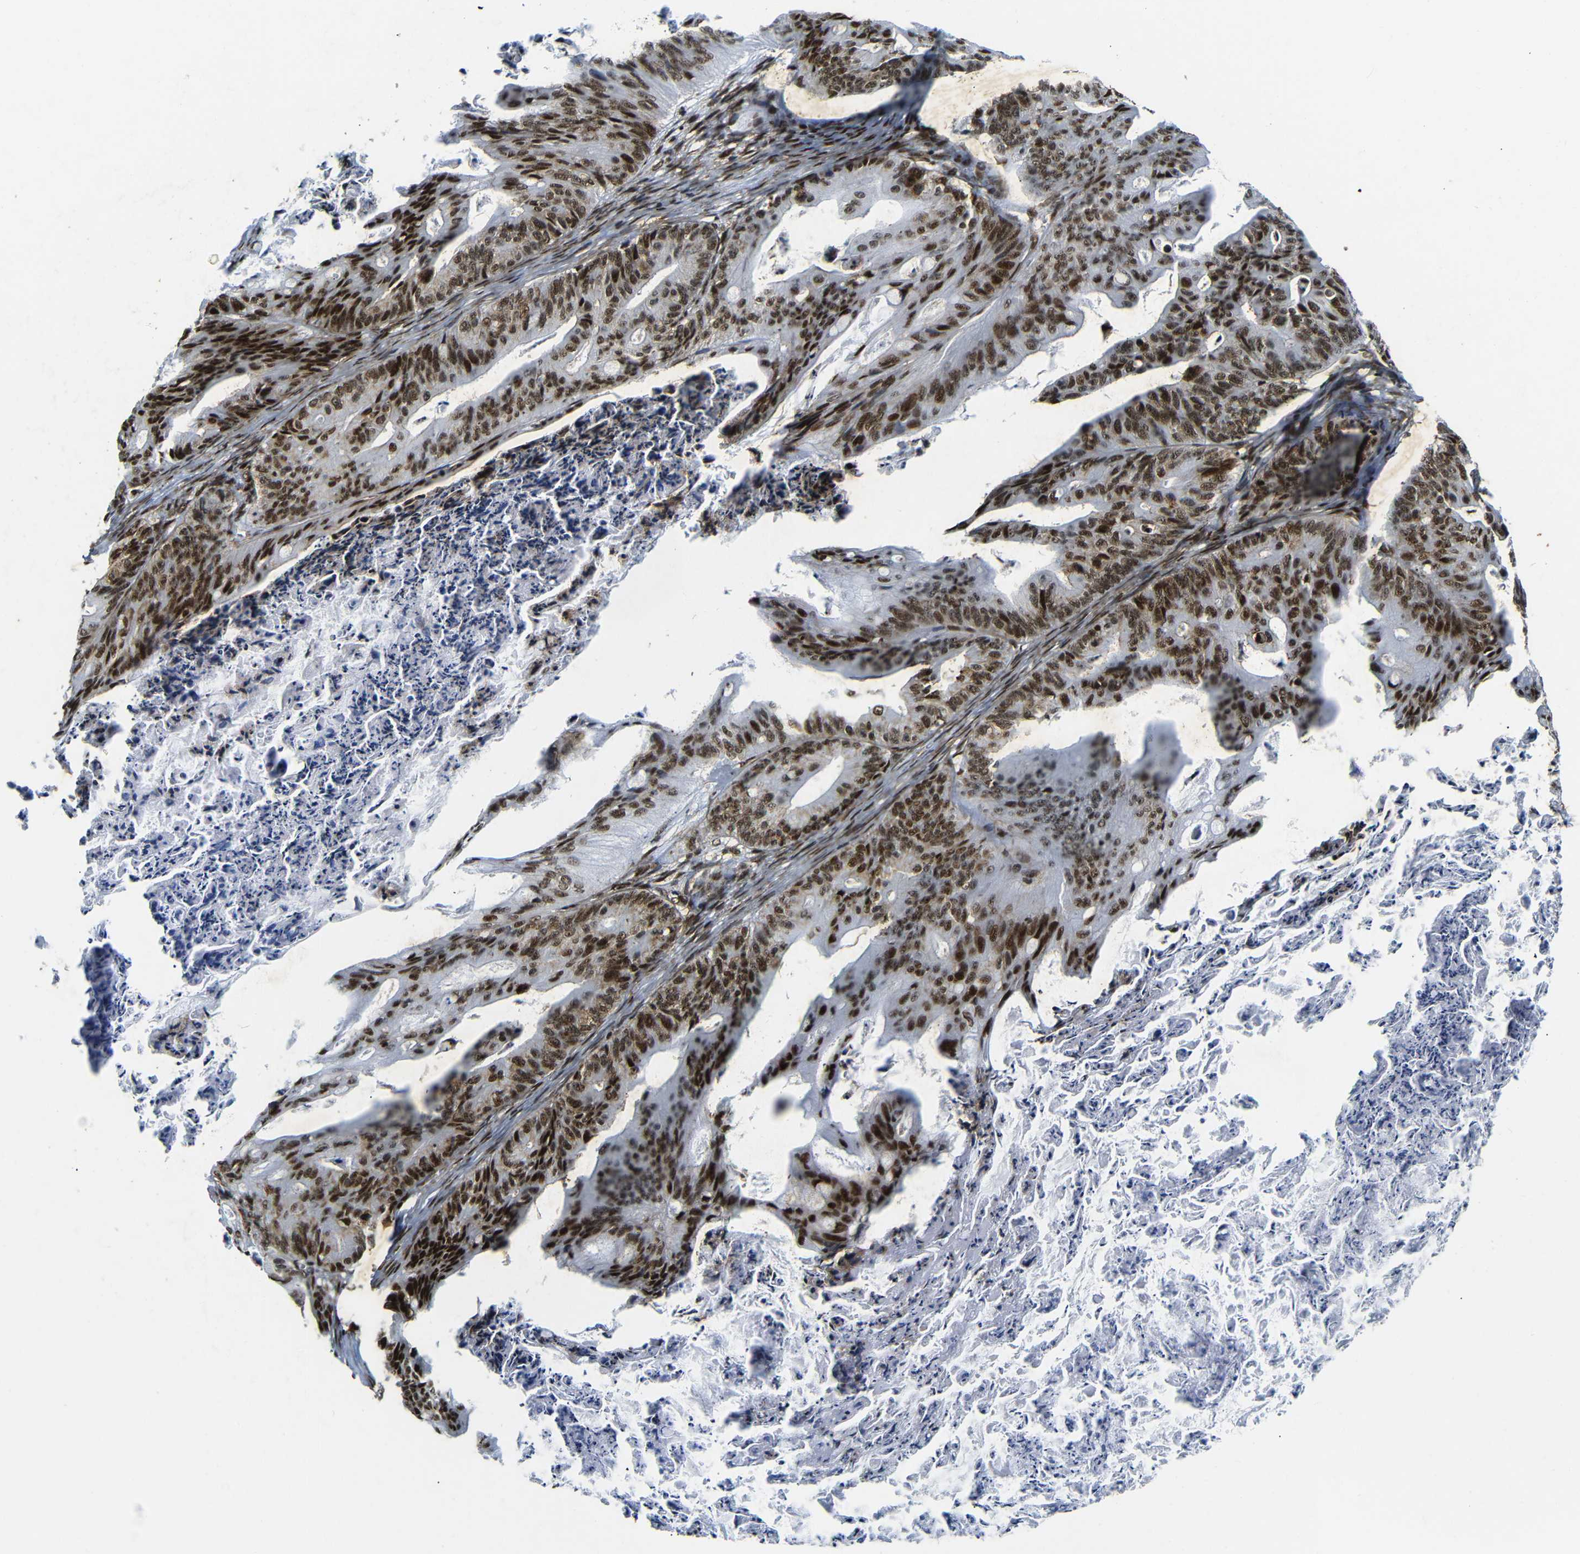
{"staining": {"intensity": "strong", "quantity": ">75%", "location": "nuclear"}, "tissue": "ovarian cancer", "cell_type": "Tumor cells", "image_type": "cancer", "snomed": [{"axis": "morphology", "description": "Cystadenocarcinoma, mucinous, NOS"}, {"axis": "topography", "description": "Ovary"}], "caption": "Immunohistochemical staining of human ovarian cancer reveals strong nuclear protein staining in approximately >75% of tumor cells.", "gene": "SRSF1", "patient": {"sex": "female", "age": 37}}